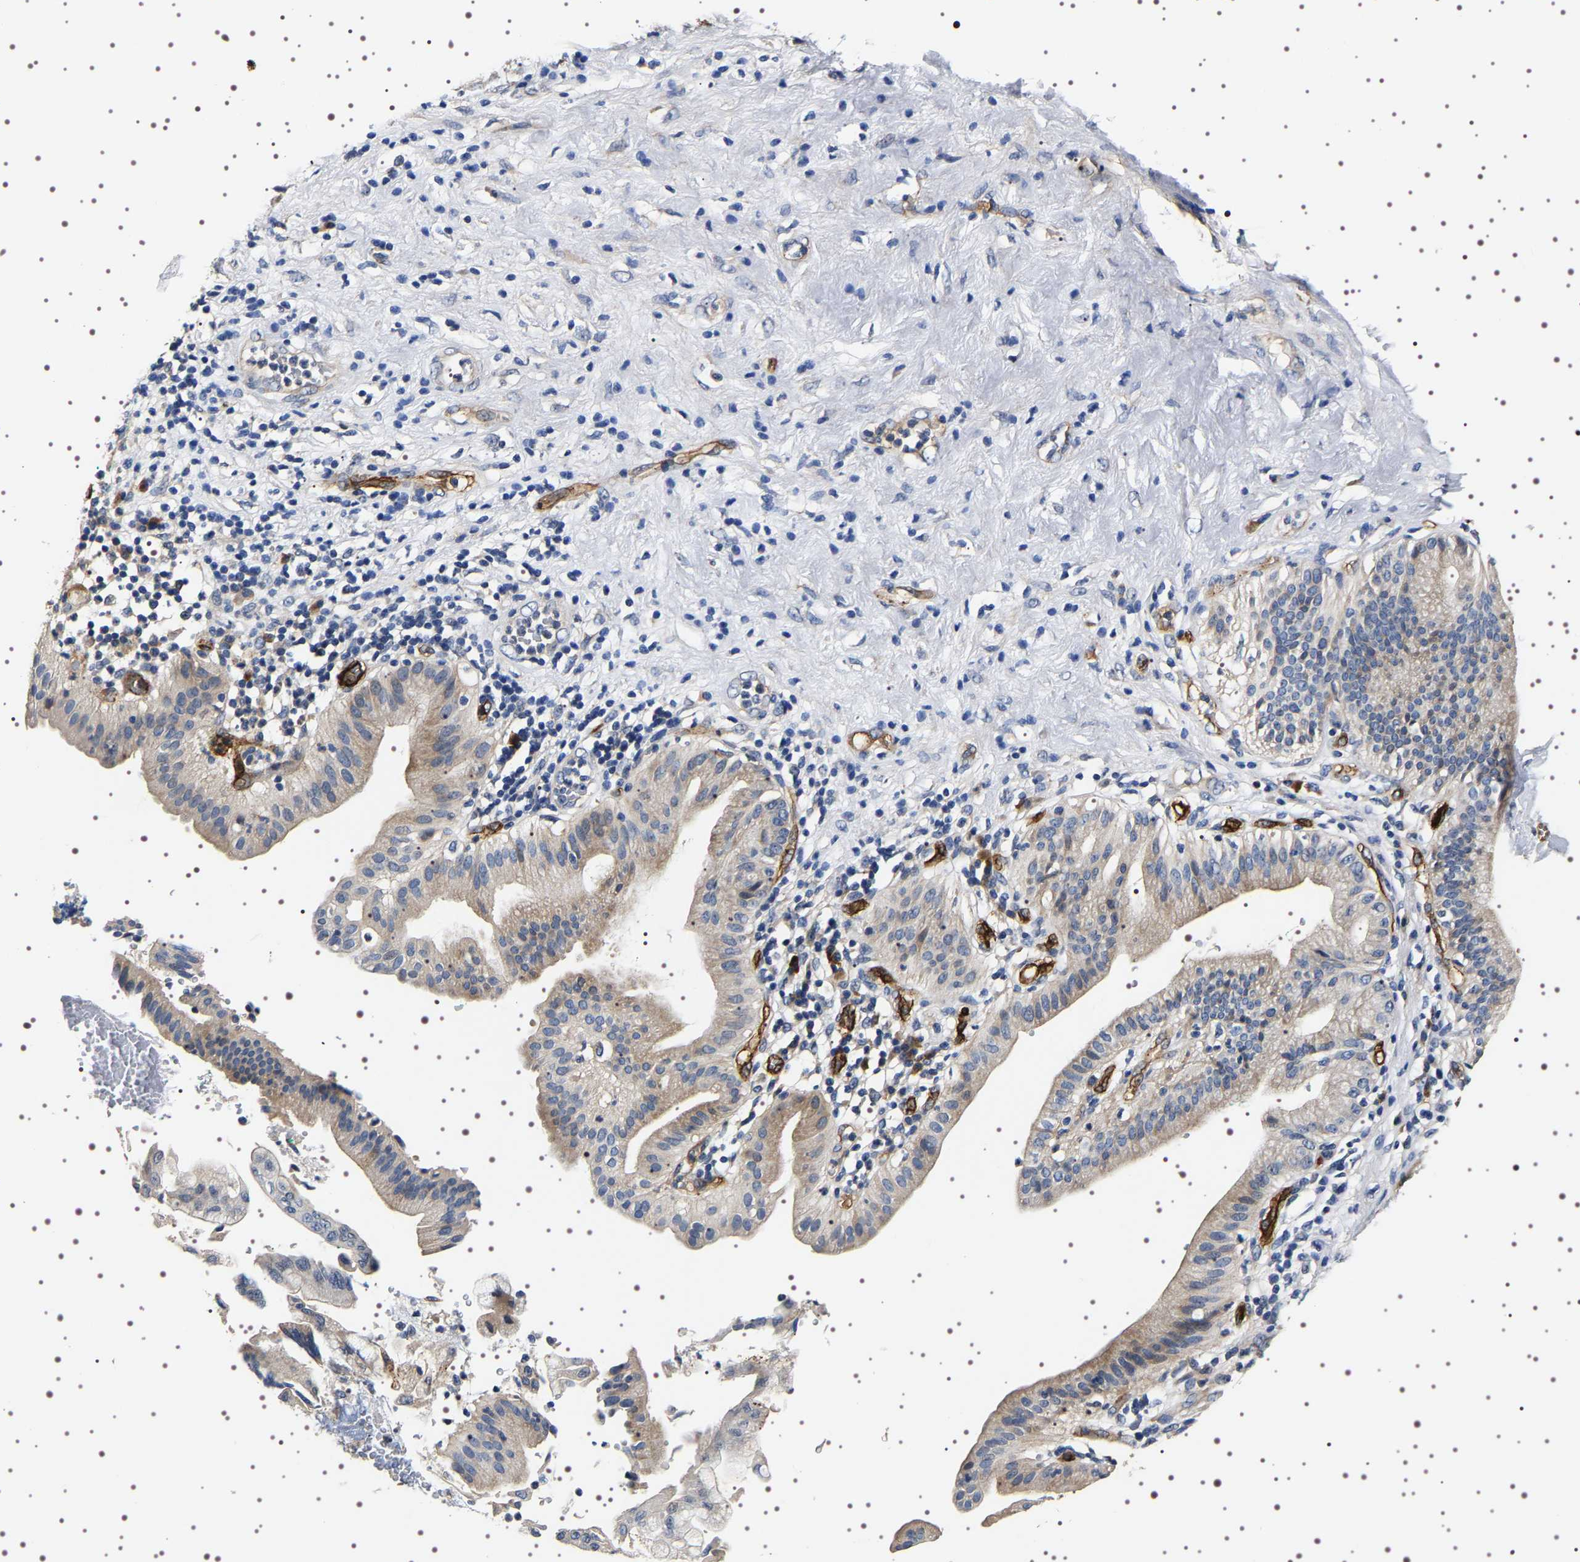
{"staining": {"intensity": "weak", "quantity": "25%-75%", "location": "cytoplasmic/membranous"}, "tissue": "pancreatic cancer", "cell_type": "Tumor cells", "image_type": "cancer", "snomed": [{"axis": "morphology", "description": "Adenocarcinoma, NOS"}, {"axis": "morphology", "description": "Adenocarcinoma, metastatic, NOS"}, {"axis": "topography", "description": "Lymph node"}, {"axis": "topography", "description": "Pancreas"}, {"axis": "topography", "description": "Duodenum"}], "caption": "IHC histopathology image of neoplastic tissue: pancreatic cancer (adenocarcinoma) stained using immunohistochemistry (IHC) reveals low levels of weak protein expression localized specifically in the cytoplasmic/membranous of tumor cells, appearing as a cytoplasmic/membranous brown color.", "gene": "ALPL", "patient": {"sex": "female", "age": 64}}